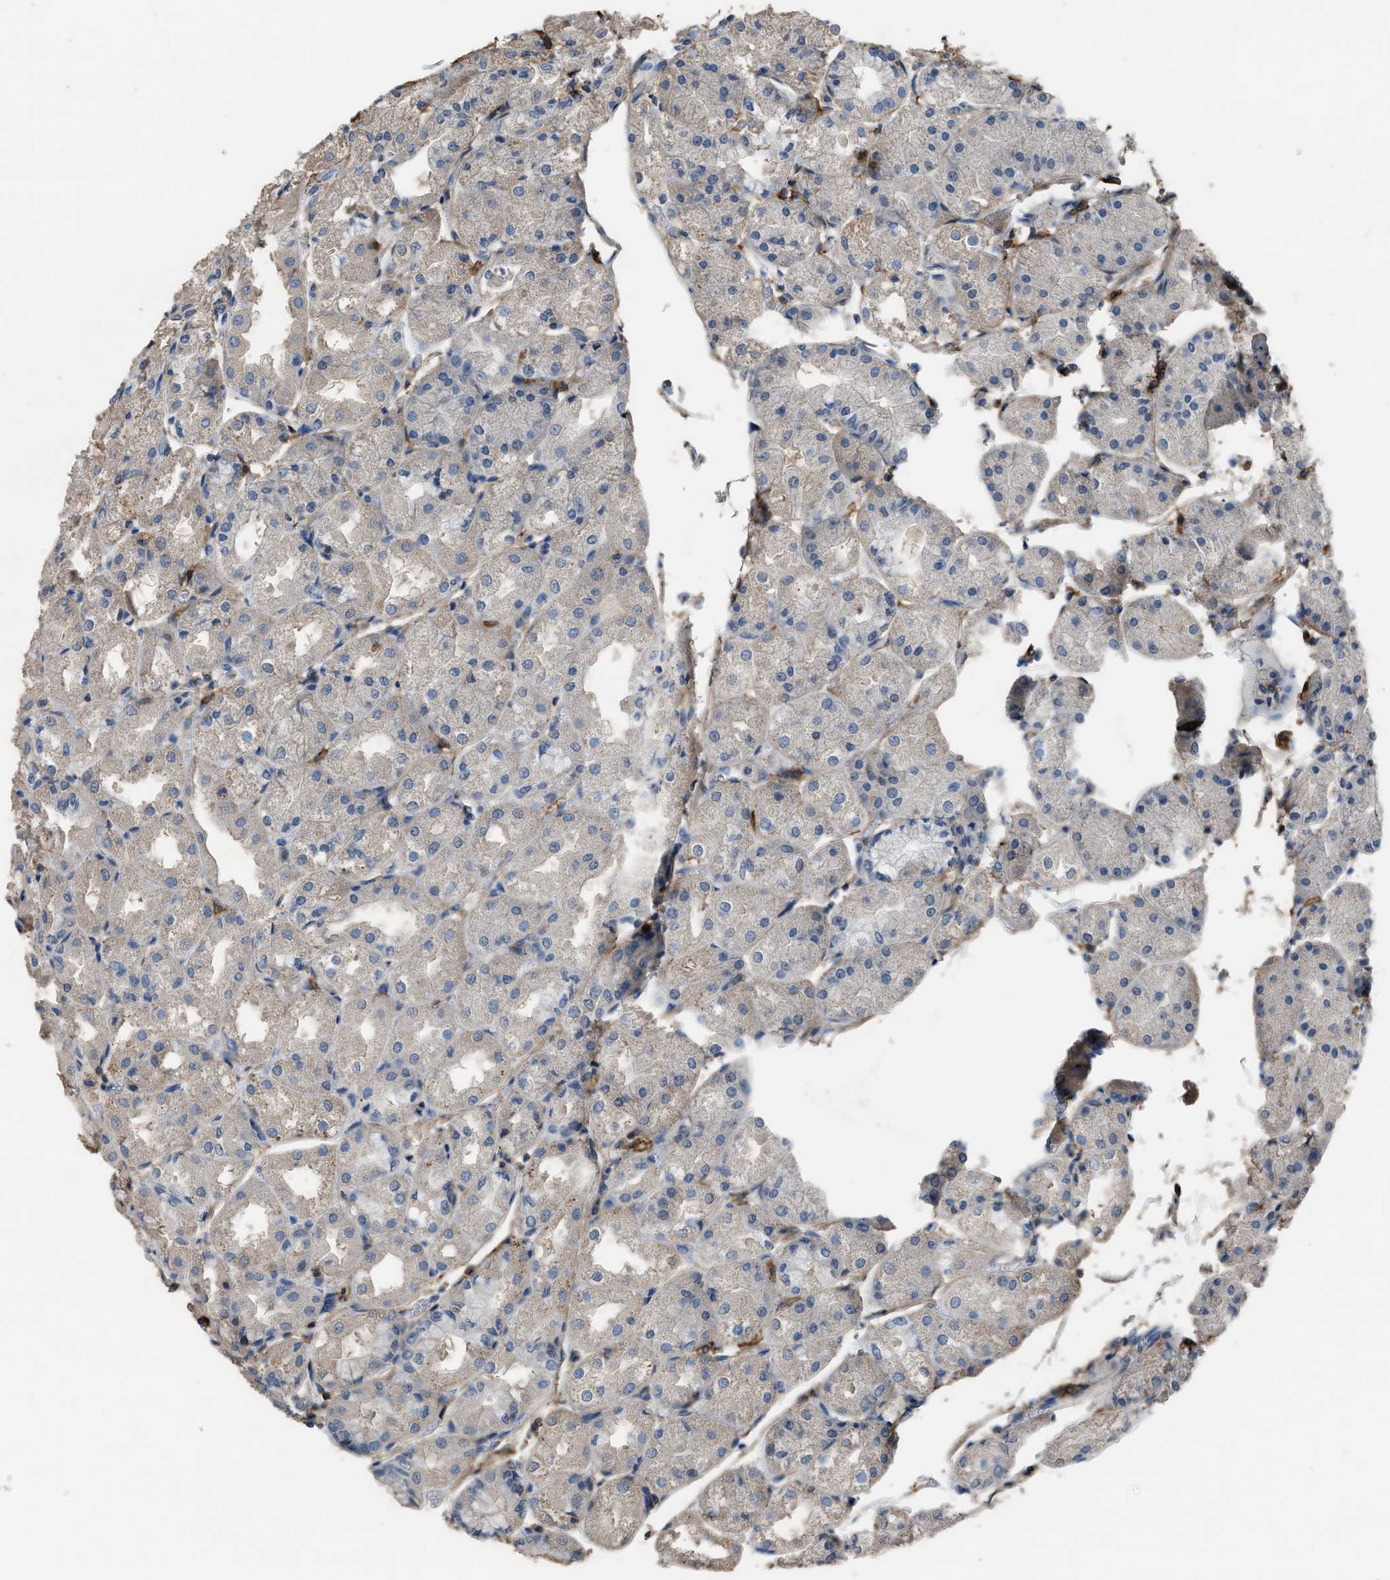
{"staining": {"intensity": "negative", "quantity": "none", "location": "none"}, "tissue": "stomach", "cell_type": "Glandular cells", "image_type": "normal", "snomed": [{"axis": "morphology", "description": "Normal tissue, NOS"}, {"axis": "topography", "description": "Stomach, upper"}], "caption": "The immunohistochemistry (IHC) histopathology image has no significant expression in glandular cells of stomach. The staining is performed using DAB (3,3'-diaminobenzidine) brown chromogen with nuclei counter-stained in using hematoxylin.", "gene": "OR51E1", "patient": {"sex": "male", "age": 72}}